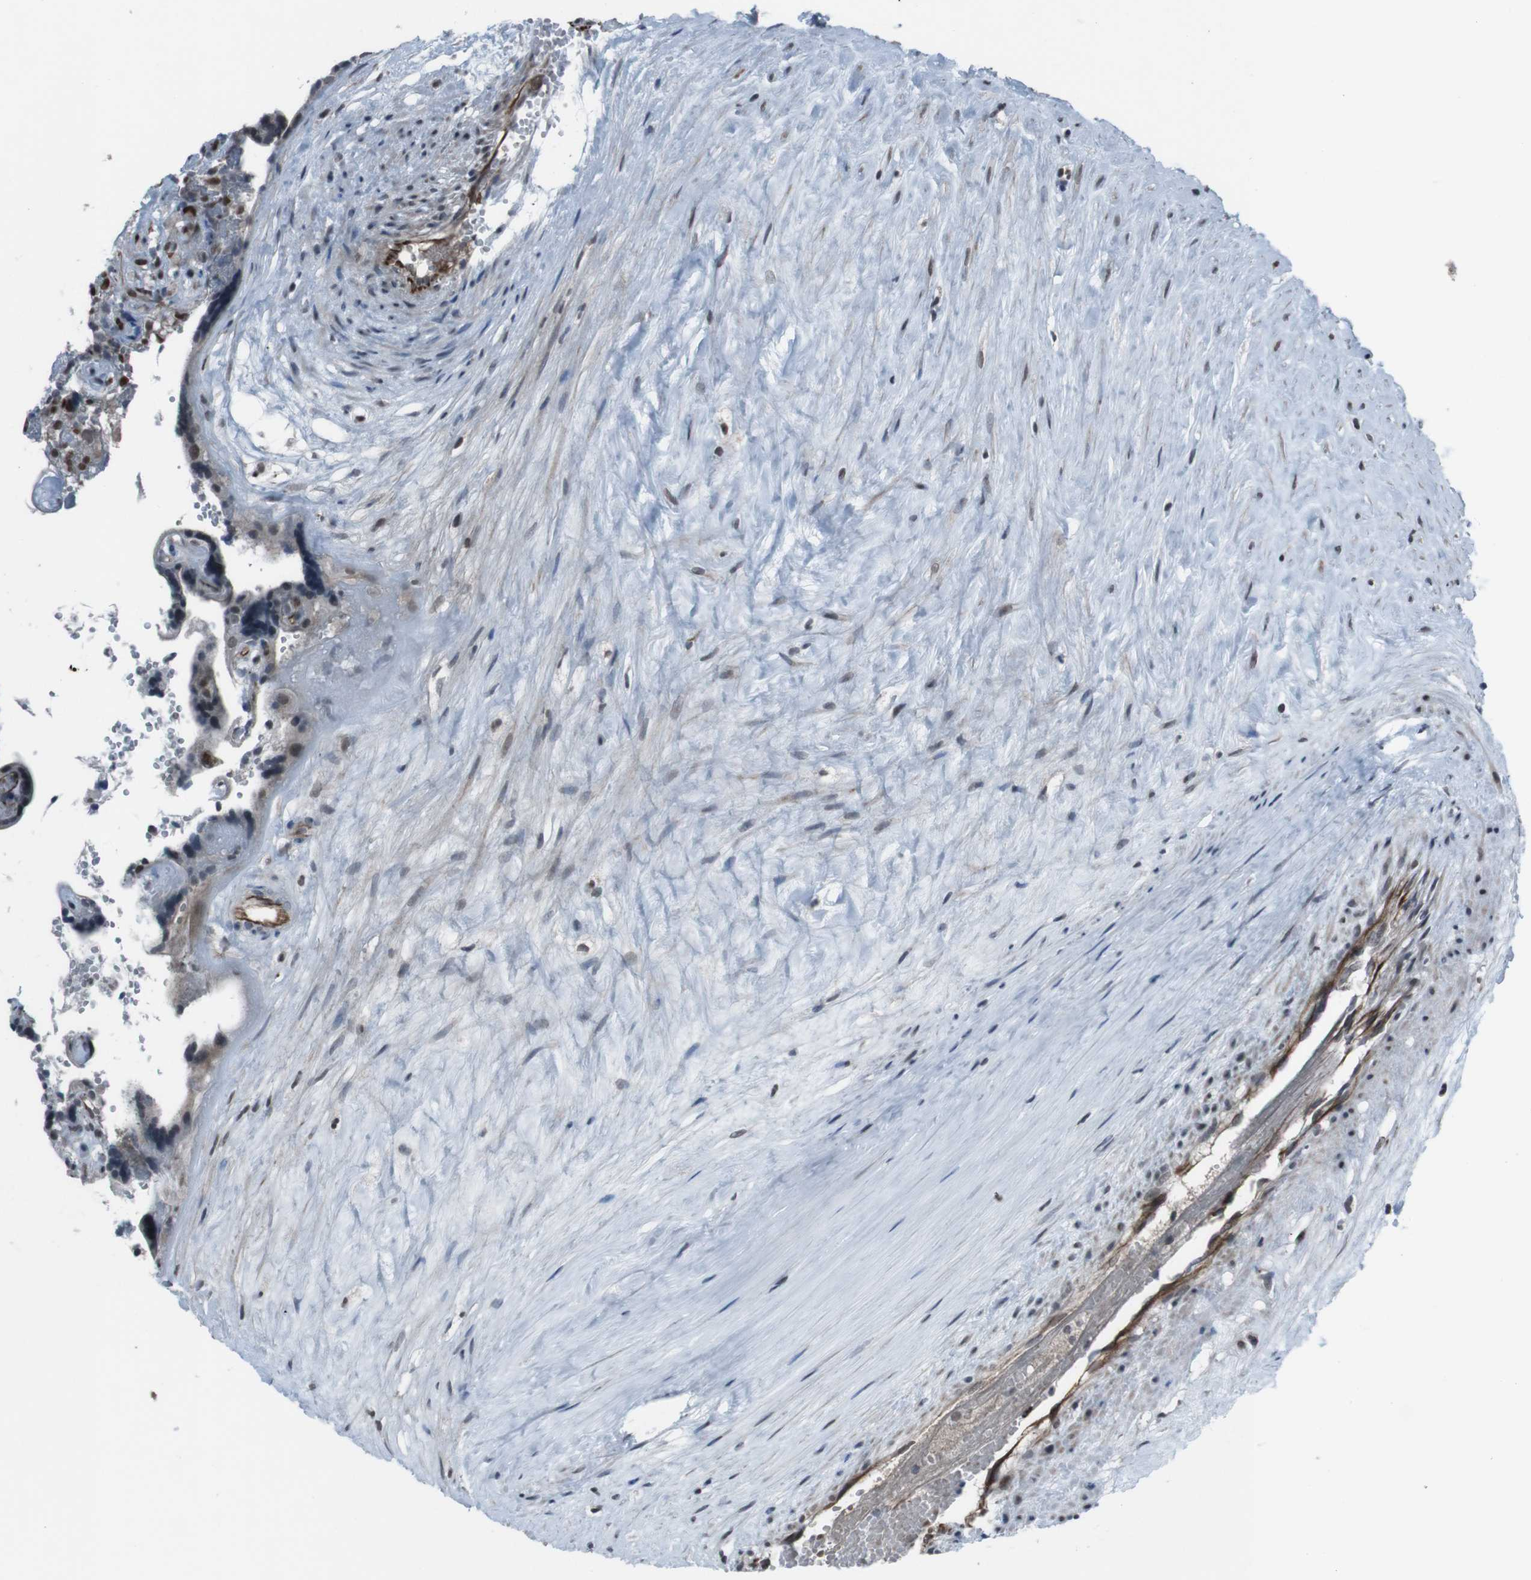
{"staining": {"intensity": "strong", "quantity": "25%-75%", "location": "nuclear"}, "tissue": "placenta", "cell_type": "Trophoblastic cells", "image_type": "normal", "snomed": [{"axis": "morphology", "description": "Normal tissue, NOS"}, {"axis": "topography", "description": "Placenta"}], "caption": "Human placenta stained for a protein (brown) exhibits strong nuclear positive staining in about 25%-75% of trophoblastic cells.", "gene": "SS18L1", "patient": {"sex": "female", "age": 30}}